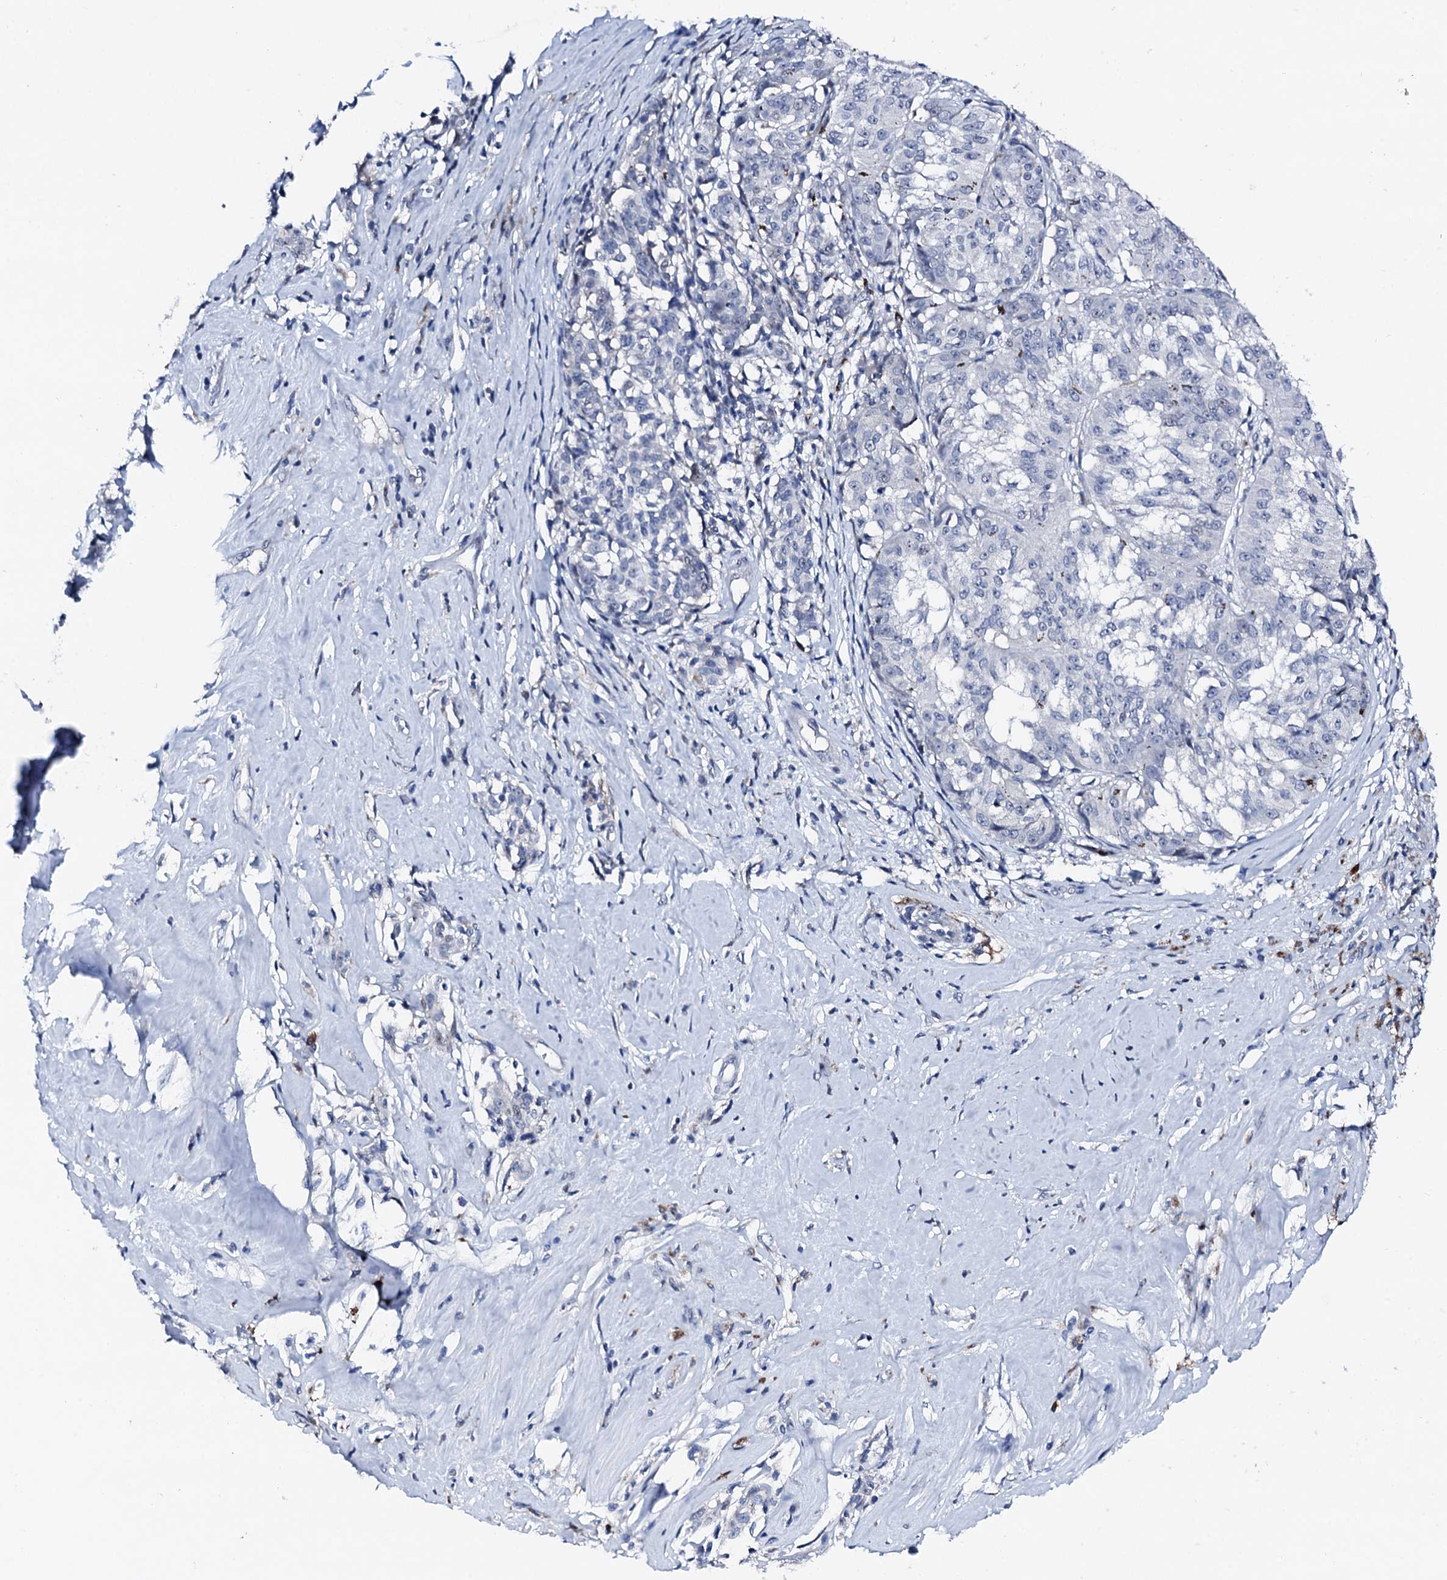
{"staining": {"intensity": "negative", "quantity": "none", "location": "none"}, "tissue": "melanoma", "cell_type": "Tumor cells", "image_type": "cancer", "snomed": [{"axis": "morphology", "description": "Malignant melanoma, NOS"}, {"axis": "topography", "description": "Skin"}], "caption": "This is an IHC micrograph of malignant melanoma. There is no expression in tumor cells.", "gene": "TRAFD1", "patient": {"sex": "female", "age": 72}}